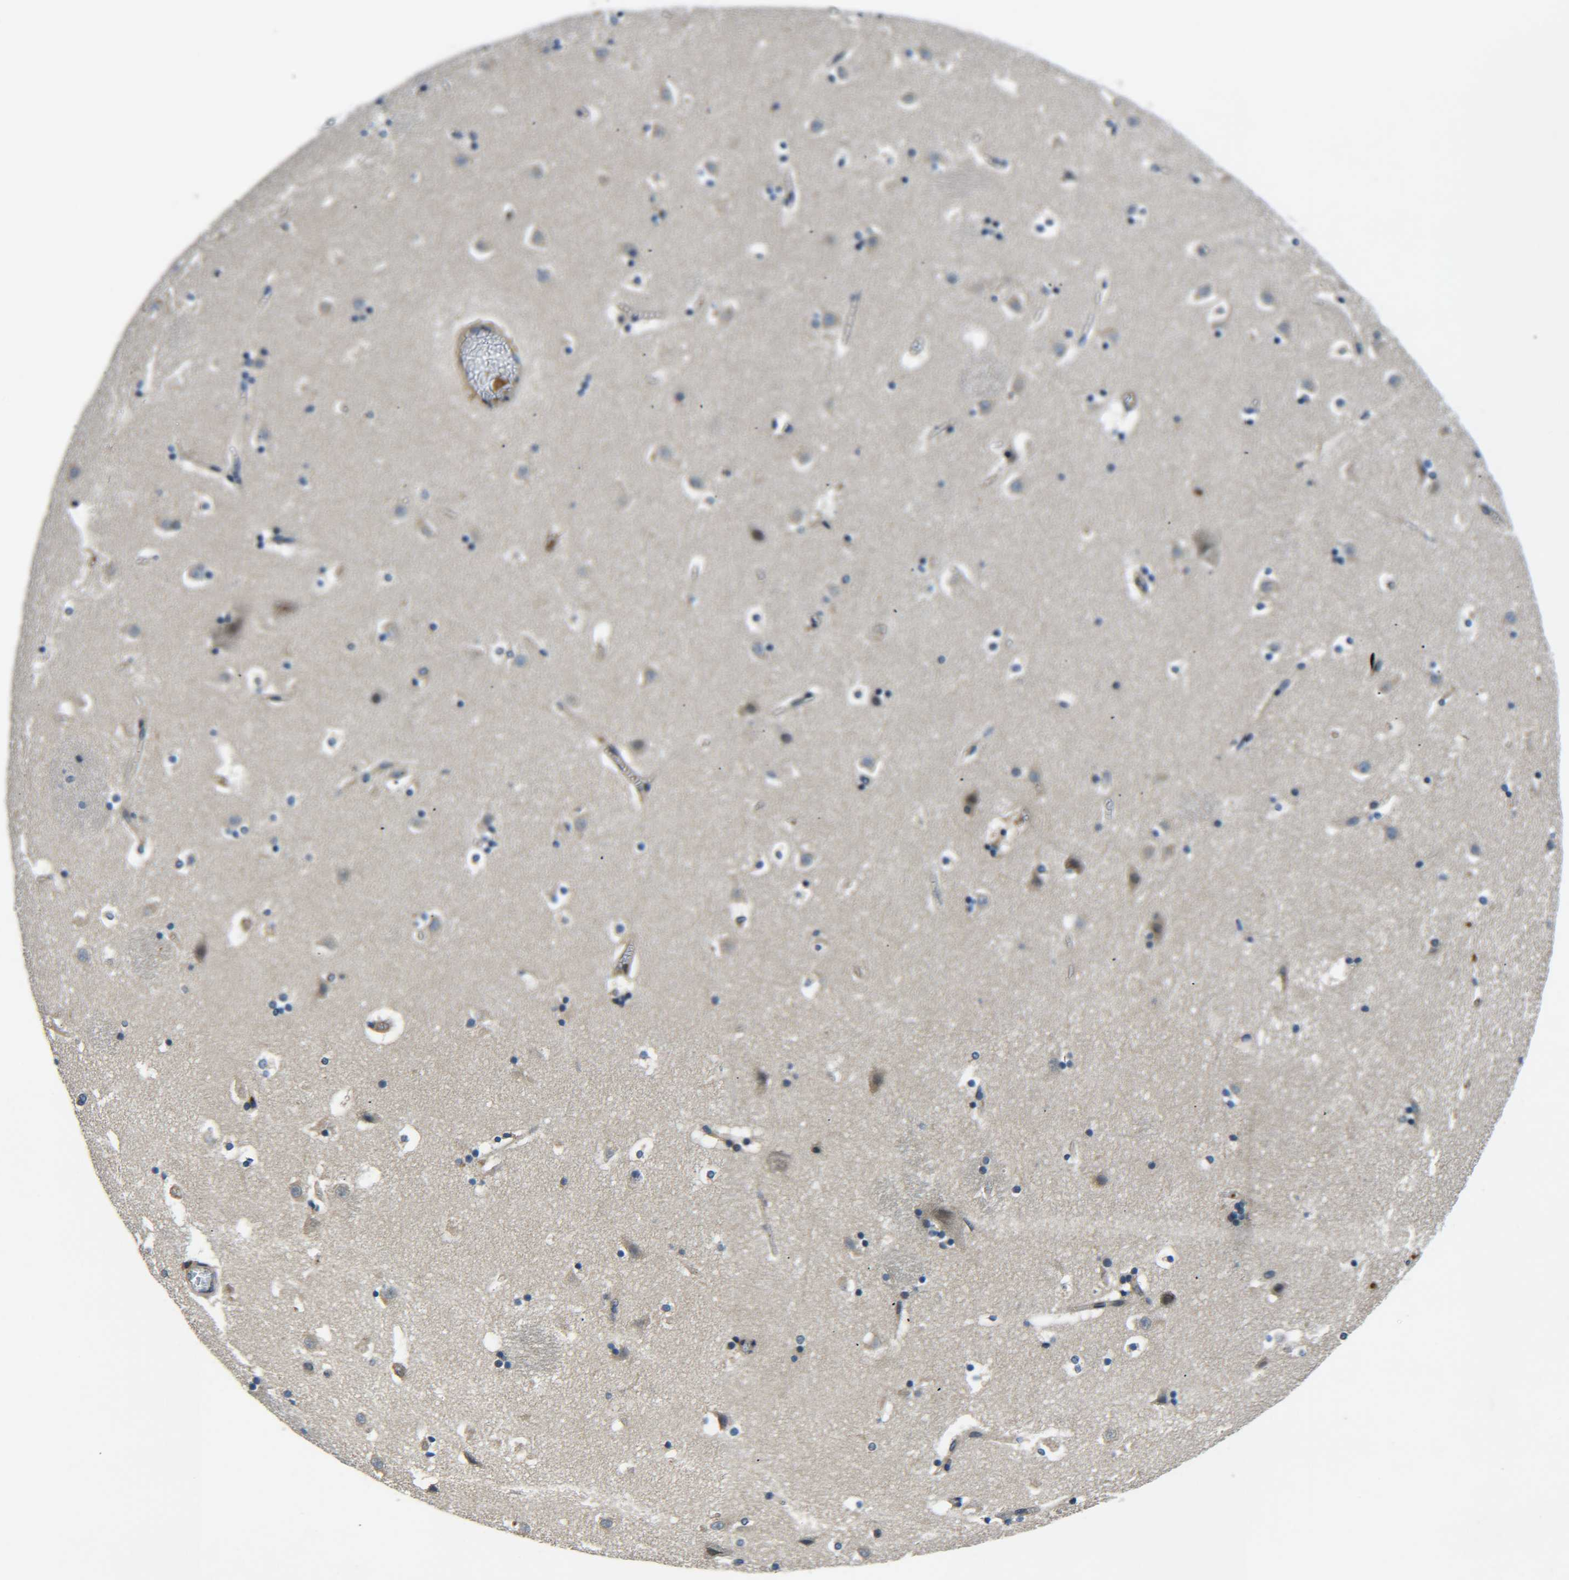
{"staining": {"intensity": "negative", "quantity": "none", "location": "none"}, "tissue": "caudate", "cell_type": "Glial cells", "image_type": "normal", "snomed": [{"axis": "morphology", "description": "Normal tissue, NOS"}, {"axis": "topography", "description": "Lateral ventricle wall"}], "caption": "Immunohistochemistry (IHC) histopathology image of benign human caudate stained for a protein (brown), which displays no expression in glial cells. (DAB (3,3'-diaminobenzidine) immunohistochemistry (IHC), high magnification).", "gene": "RAB1B", "patient": {"sex": "male", "age": 45}}